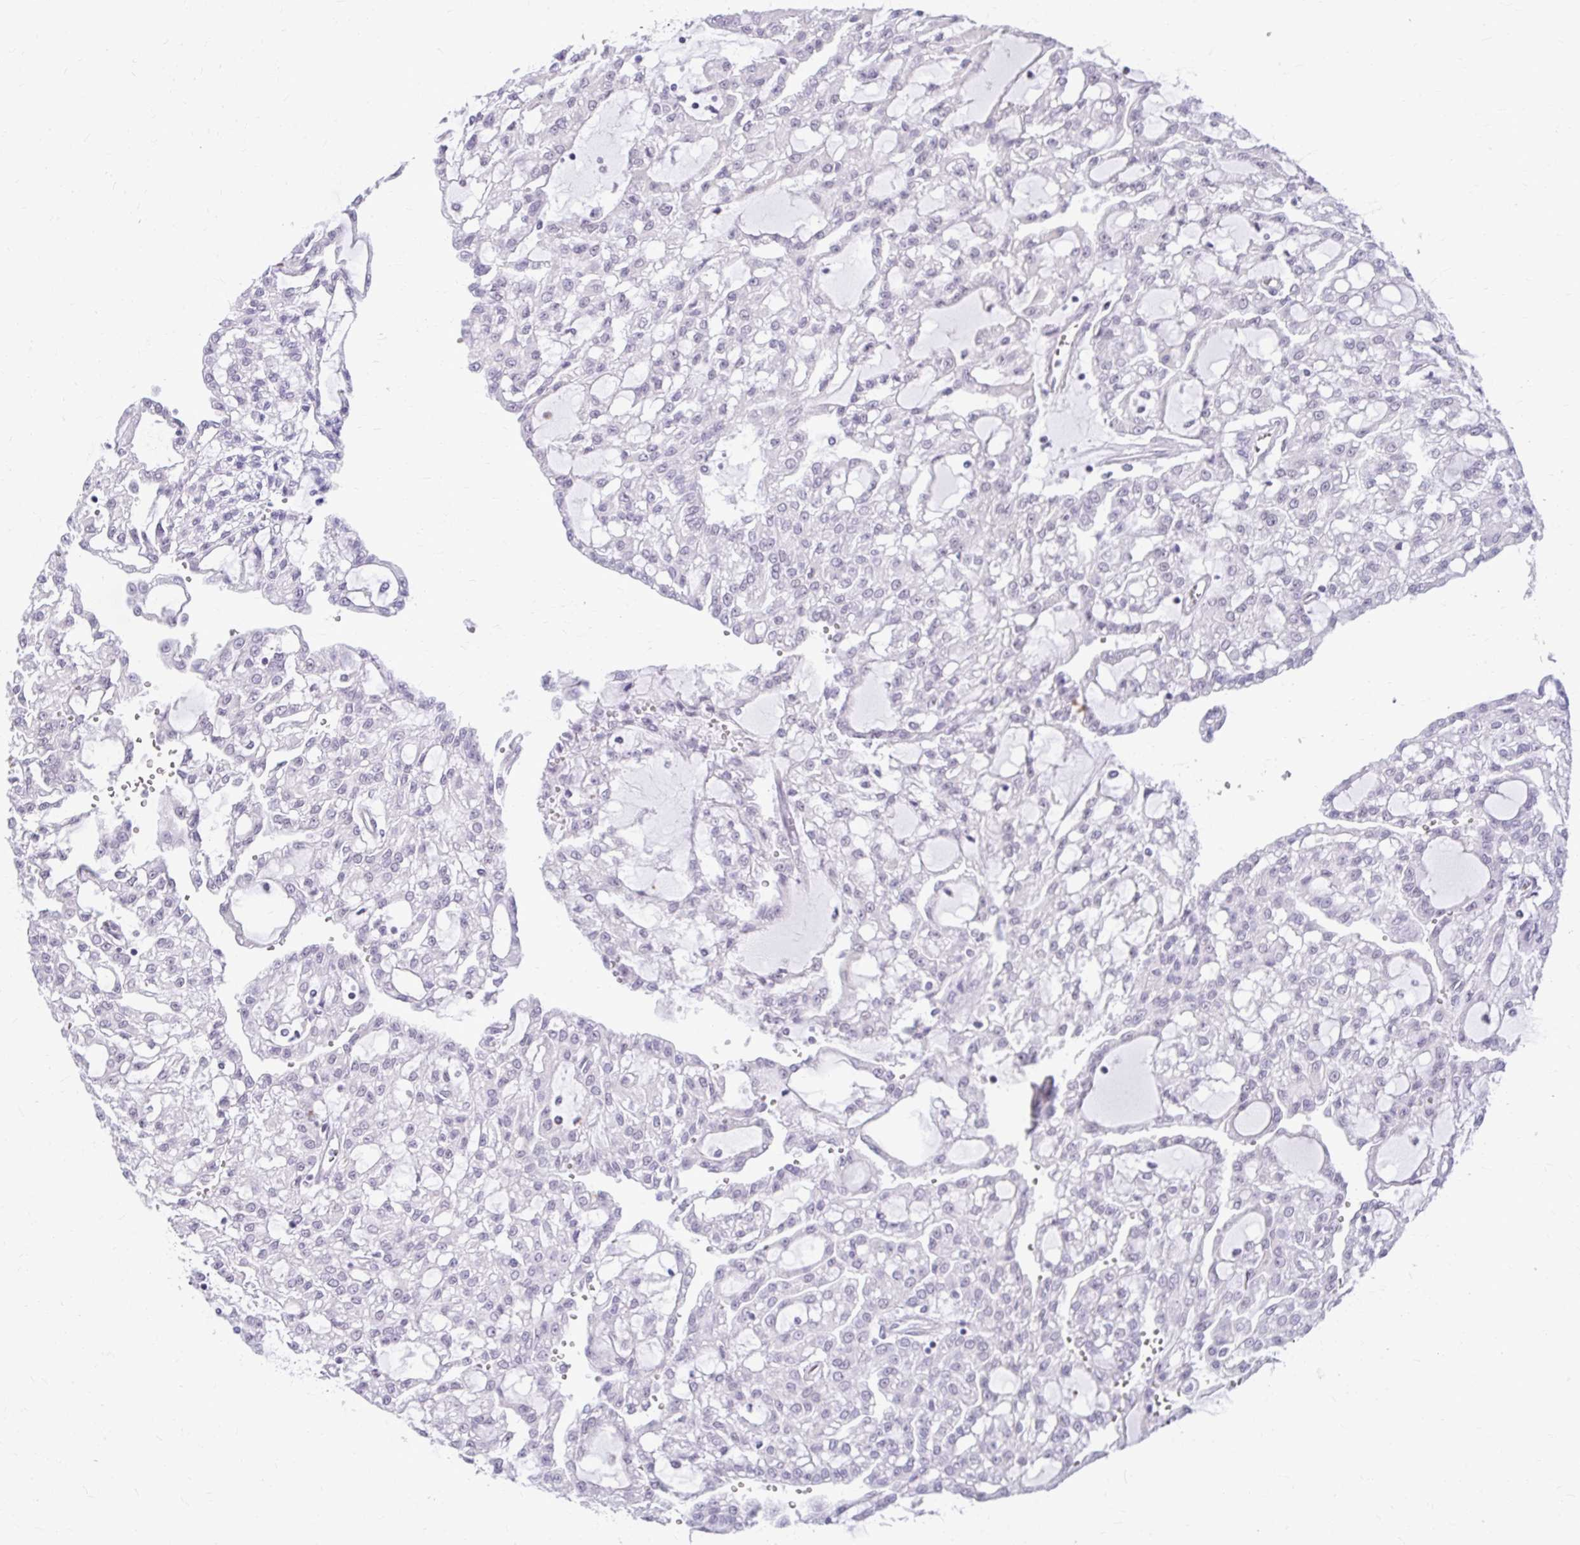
{"staining": {"intensity": "negative", "quantity": "none", "location": "none"}, "tissue": "renal cancer", "cell_type": "Tumor cells", "image_type": "cancer", "snomed": [{"axis": "morphology", "description": "Adenocarcinoma, NOS"}, {"axis": "topography", "description": "Kidney"}], "caption": "Immunohistochemical staining of adenocarcinoma (renal) reveals no significant expression in tumor cells.", "gene": "TEX33", "patient": {"sex": "male", "age": 63}}